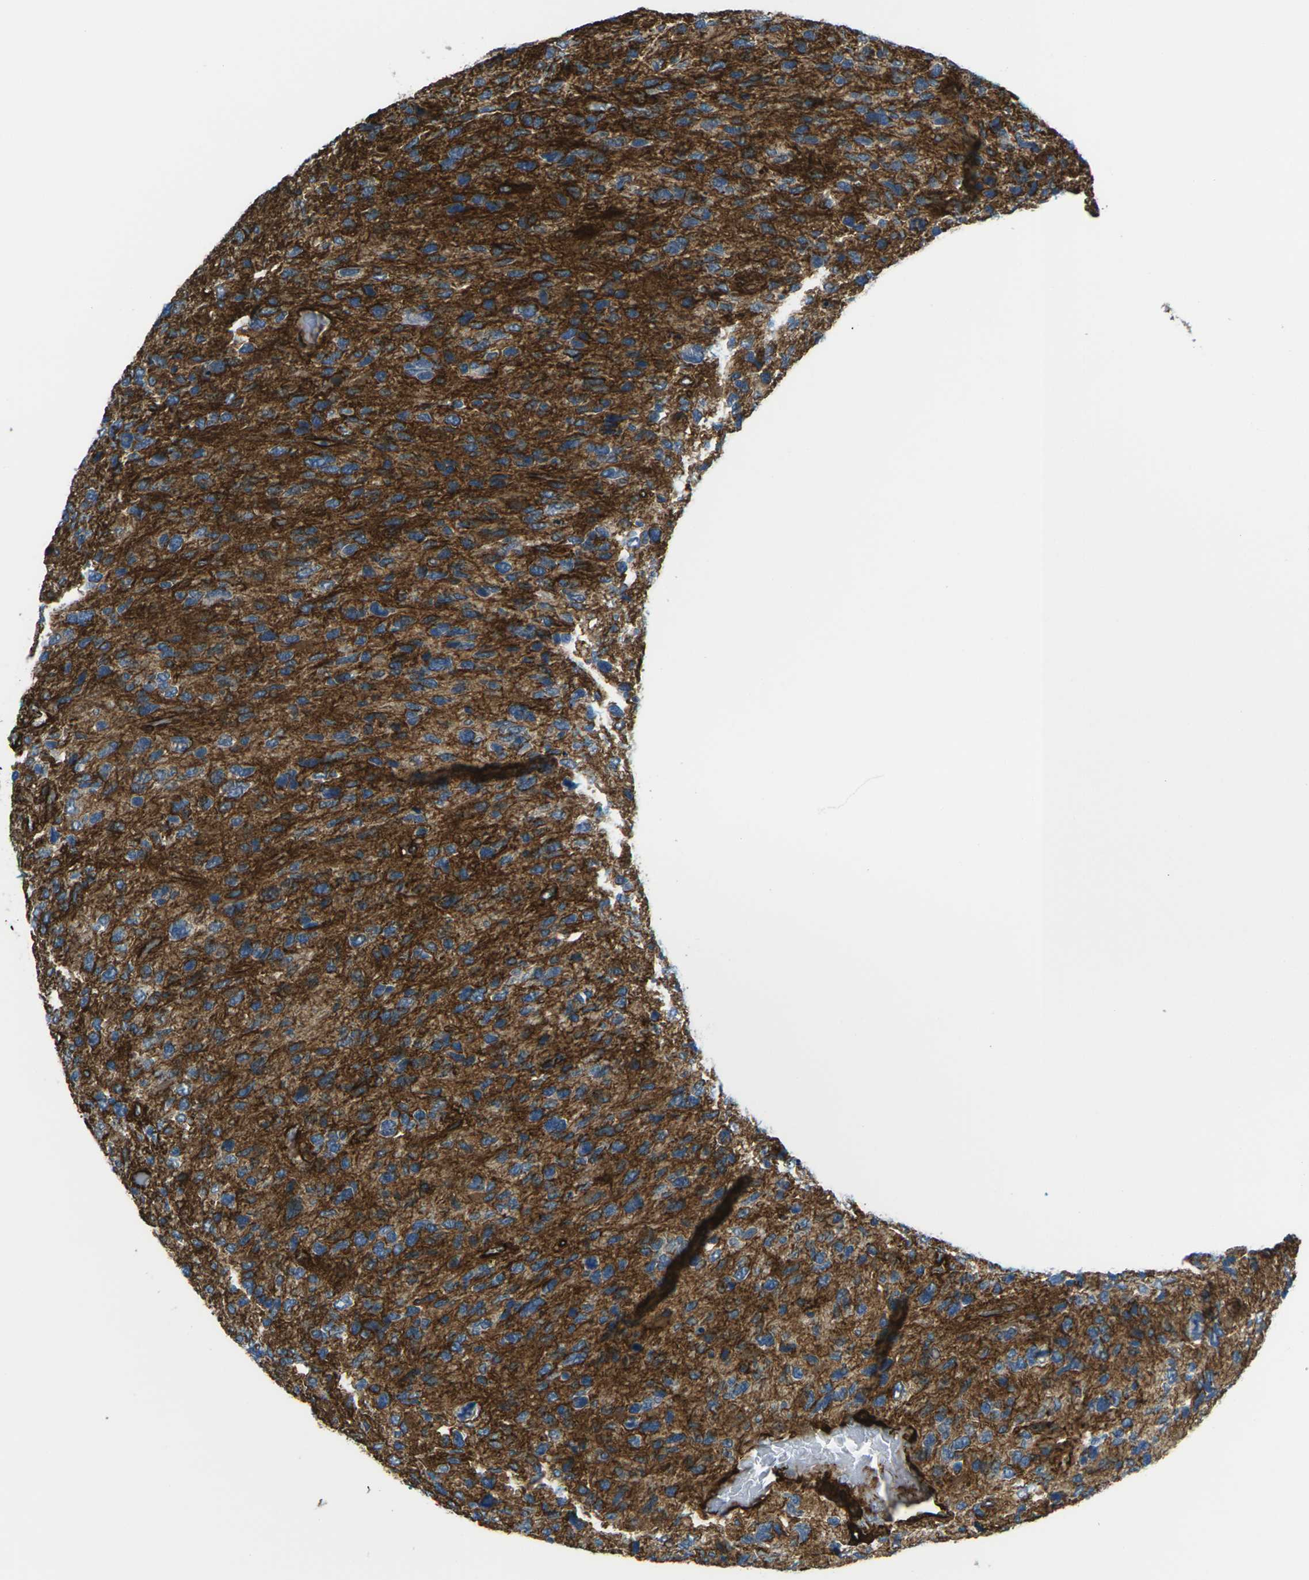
{"staining": {"intensity": "strong", "quantity": "25%-75%", "location": "cytoplasmic/membranous"}, "tissue": "glioma", "cell_type": "Tumor cells", "image_type": "cancer", "snomed": [{"axis": "morphology", "description": "Glioma, malignant, High grade"}, {"axis": "topography", "description": "Brain"}], "caption": "Protein staining reveals strong cytoplasmic/membranous staining in approximately 25%-75% of tumor cells in glioma.", "gene": "GRAMD1C", "patient": {"sex": "female", "age": 58}}